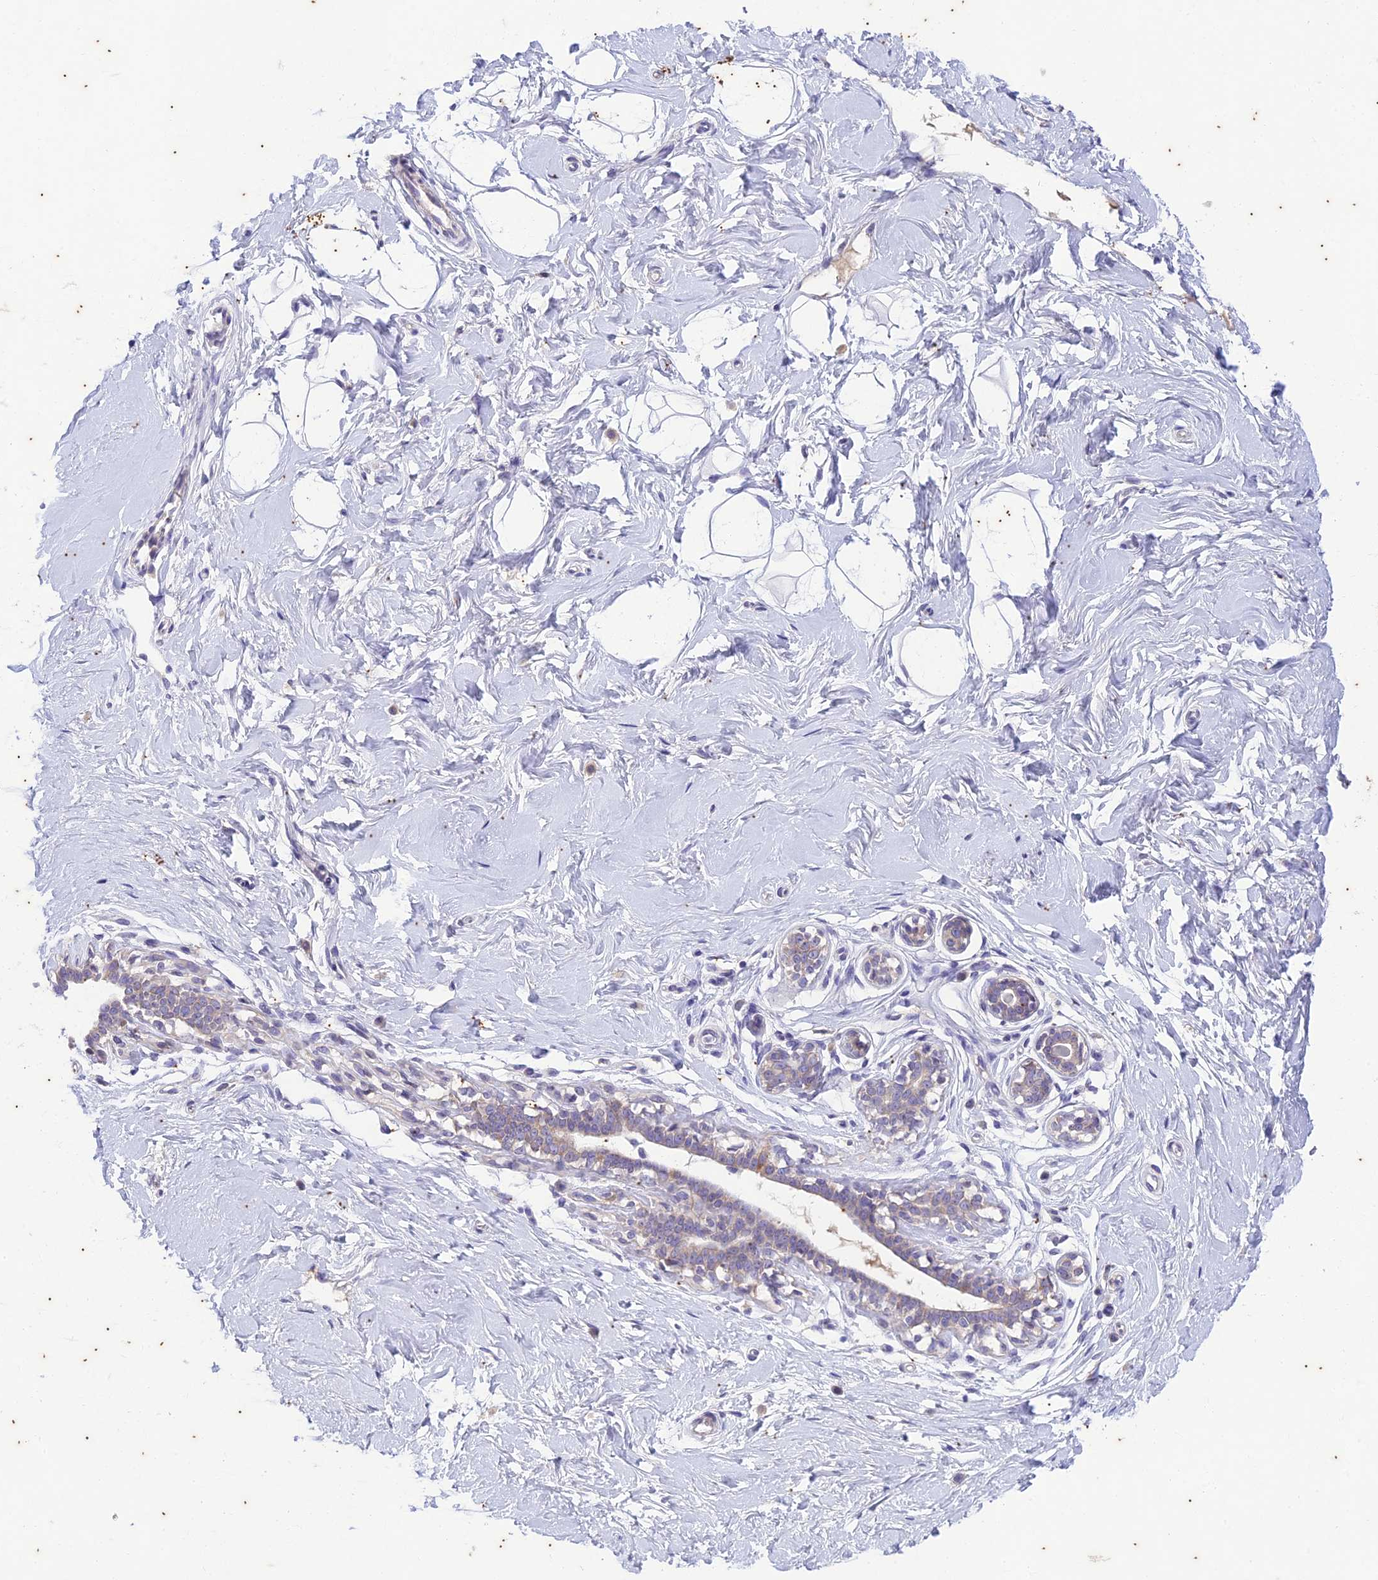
{"staining": {"intensity": "negative", "quantity": "none", "location": "none"}, "tissue": "breast", "cell_type": "Adipocytes", "image_type": "normal", "snomed": [{"axis": "morphology", "description": "Normal tissue, NOS"}, {"axis": "morphology", "description": "Adenoma, NOS"}, {"axis": "topography", "description": "Breast"}], "caption": "Immunohistochemistry image of unremarkable breast stained for a protein (brown), which demonstrates no staining in adipocytes.", "gene": "TMEM40", "patient": {"sex": "female", "age": 23}}